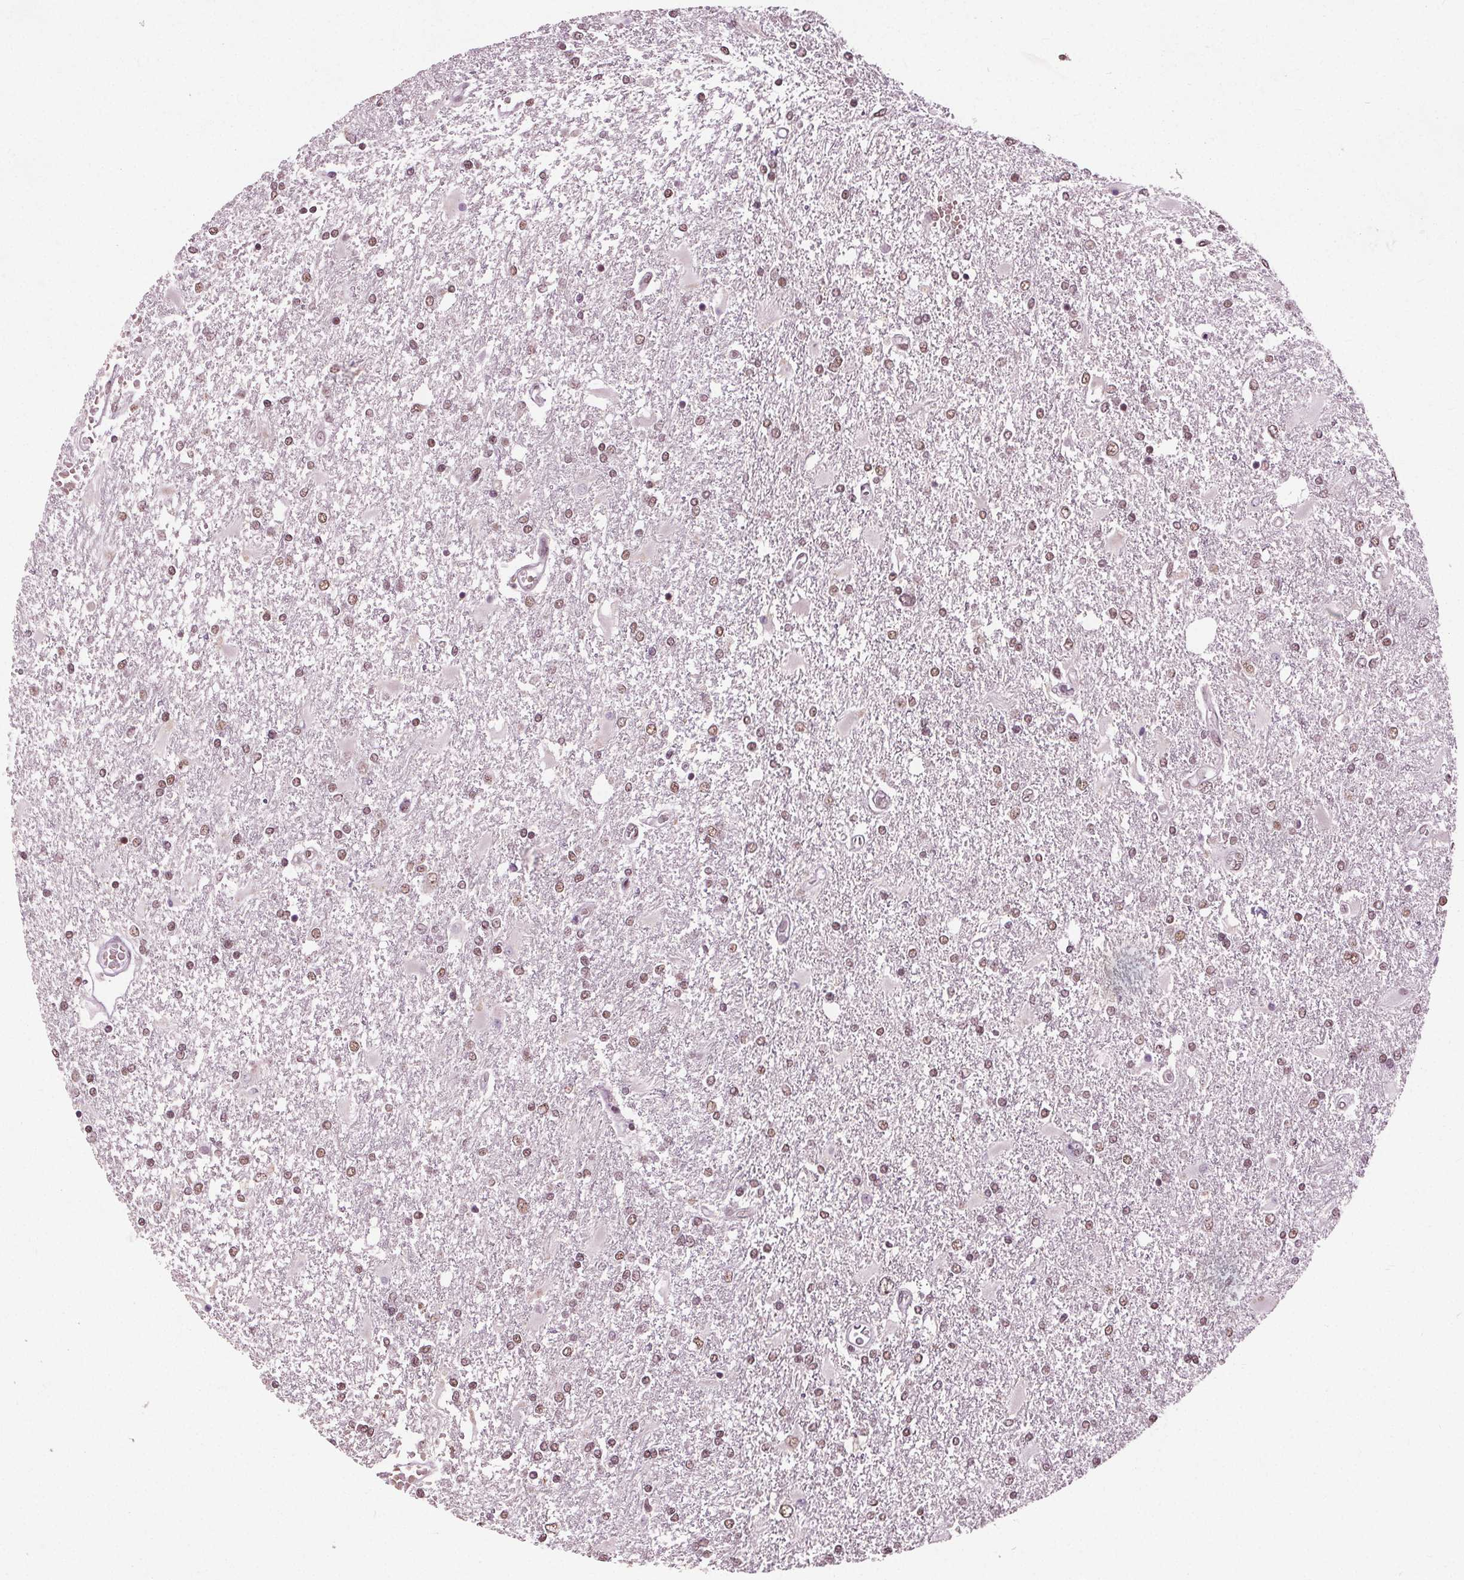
{"staining": {"intensity": "weak", "quantity": ">75%", "location": "nuclear"}, "tissue": "glioma", "cell_type": "Tumor cells", "image_type": "cancer", "snomed": [{"axis": "morphology", "description": "Glioma, malignant, High grade"}, {"axis": "topography", "description": "Cerebral cortex"}], "caption": "The immunohistochemical stain highlights weak nuclear staining in tumor cells of glioma tissue.", "gene": "IWS1", "patient": {"sex": "male", "age": 79}}